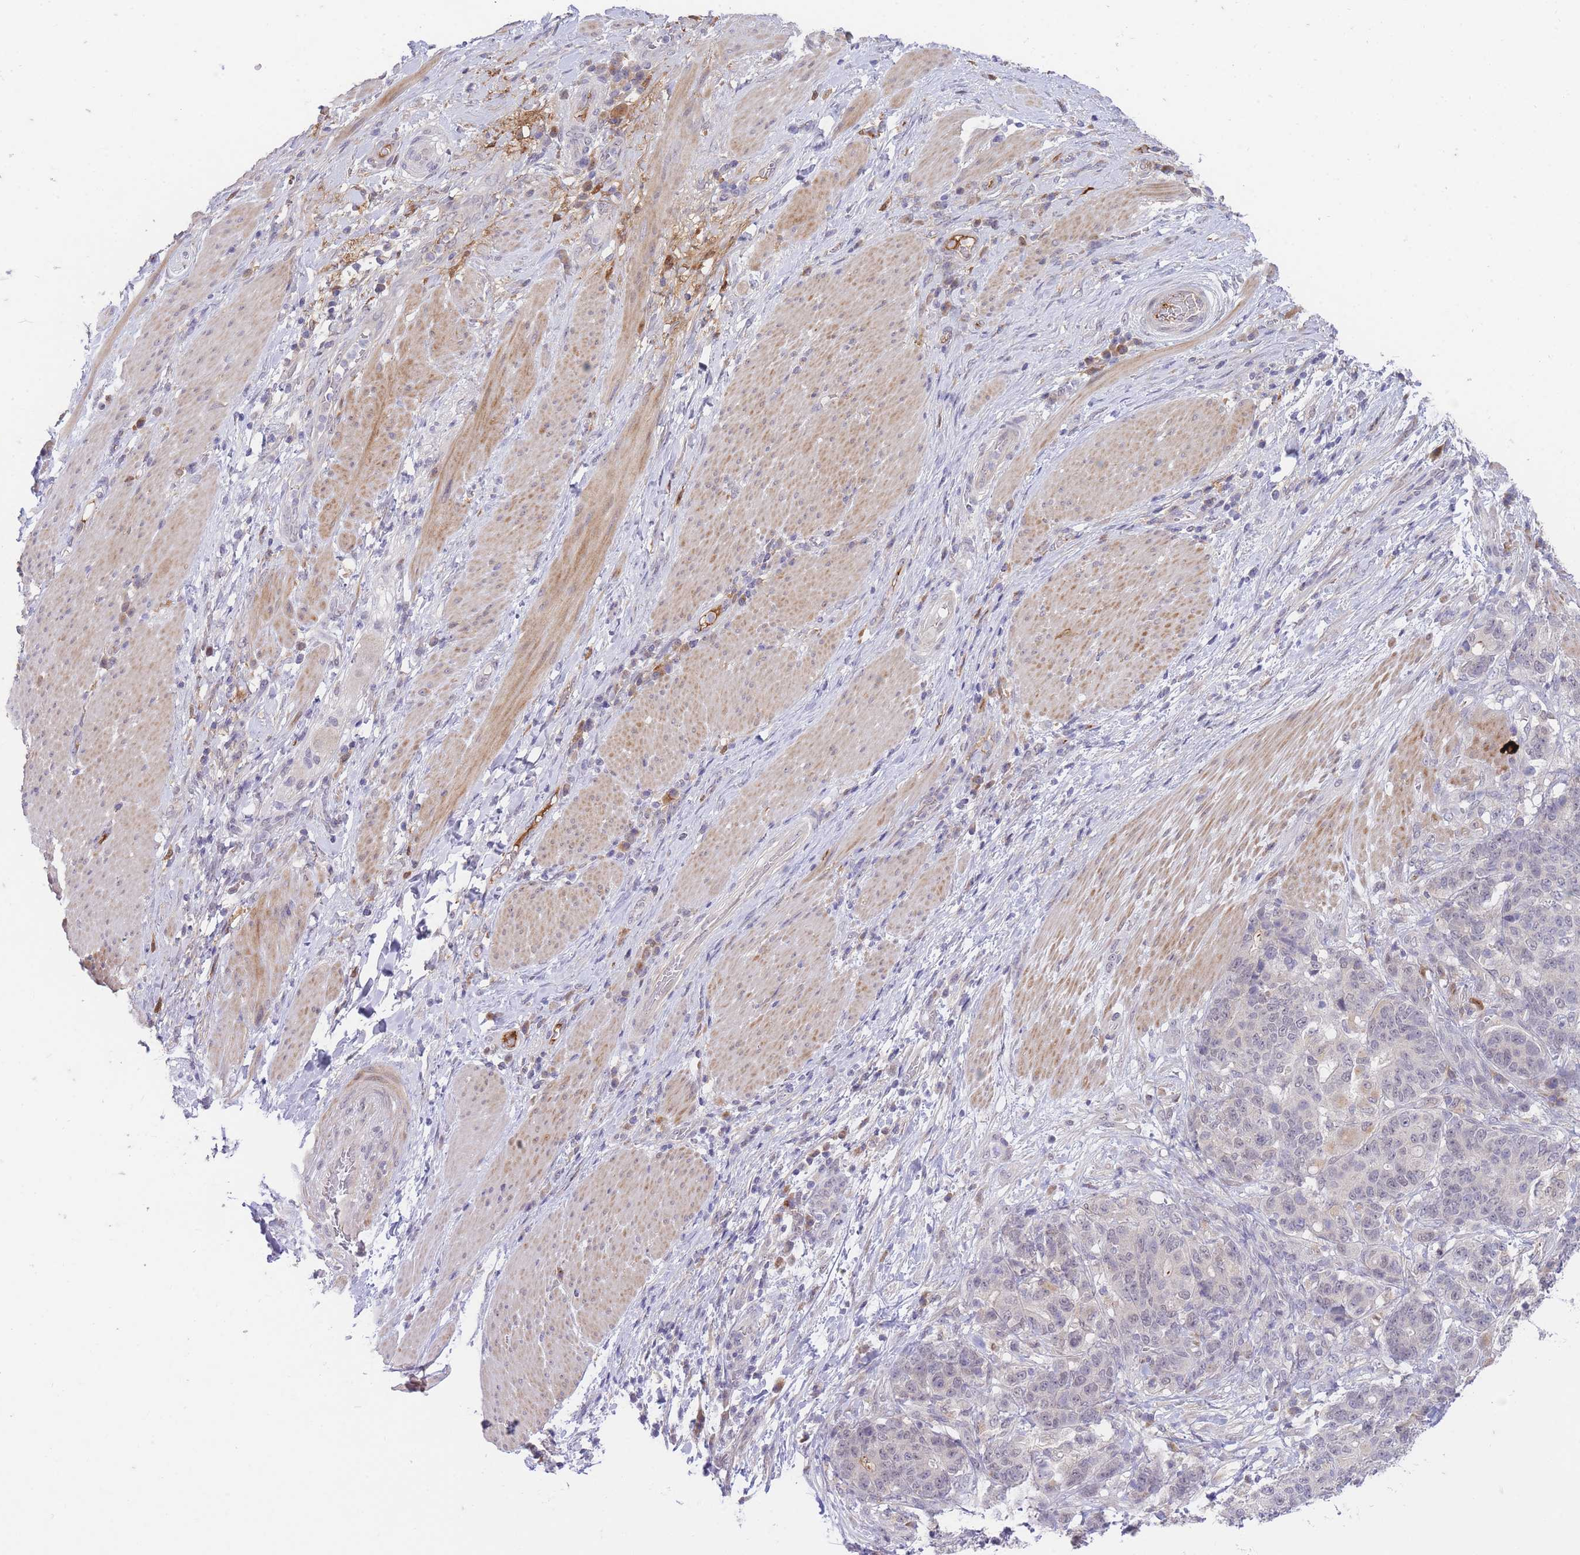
{"staining": {"intensity": "negative", "quantity": "none", "location": "none"}, "tissue": "stomach cancer", "cell_type": "Tumor cells", "image_type": "cancer", "snomed": [{"axis": "morphology", "description": "Normal tissue, NOS"}, {"axis": "morphology", "description": "Adenocarcinoma, NOS"}, {"axis": "topography", "description": "Stomach"}], "caption": "This histopathology image is of stomach adenocarcinoma stained with immunohistochemistry to label a protein in brown with the nuclei are counter-stained blue. There is no positivity in tumor cells.", "gene": "SLC25A33", "patient": {"sex": "female", "age": 64}}